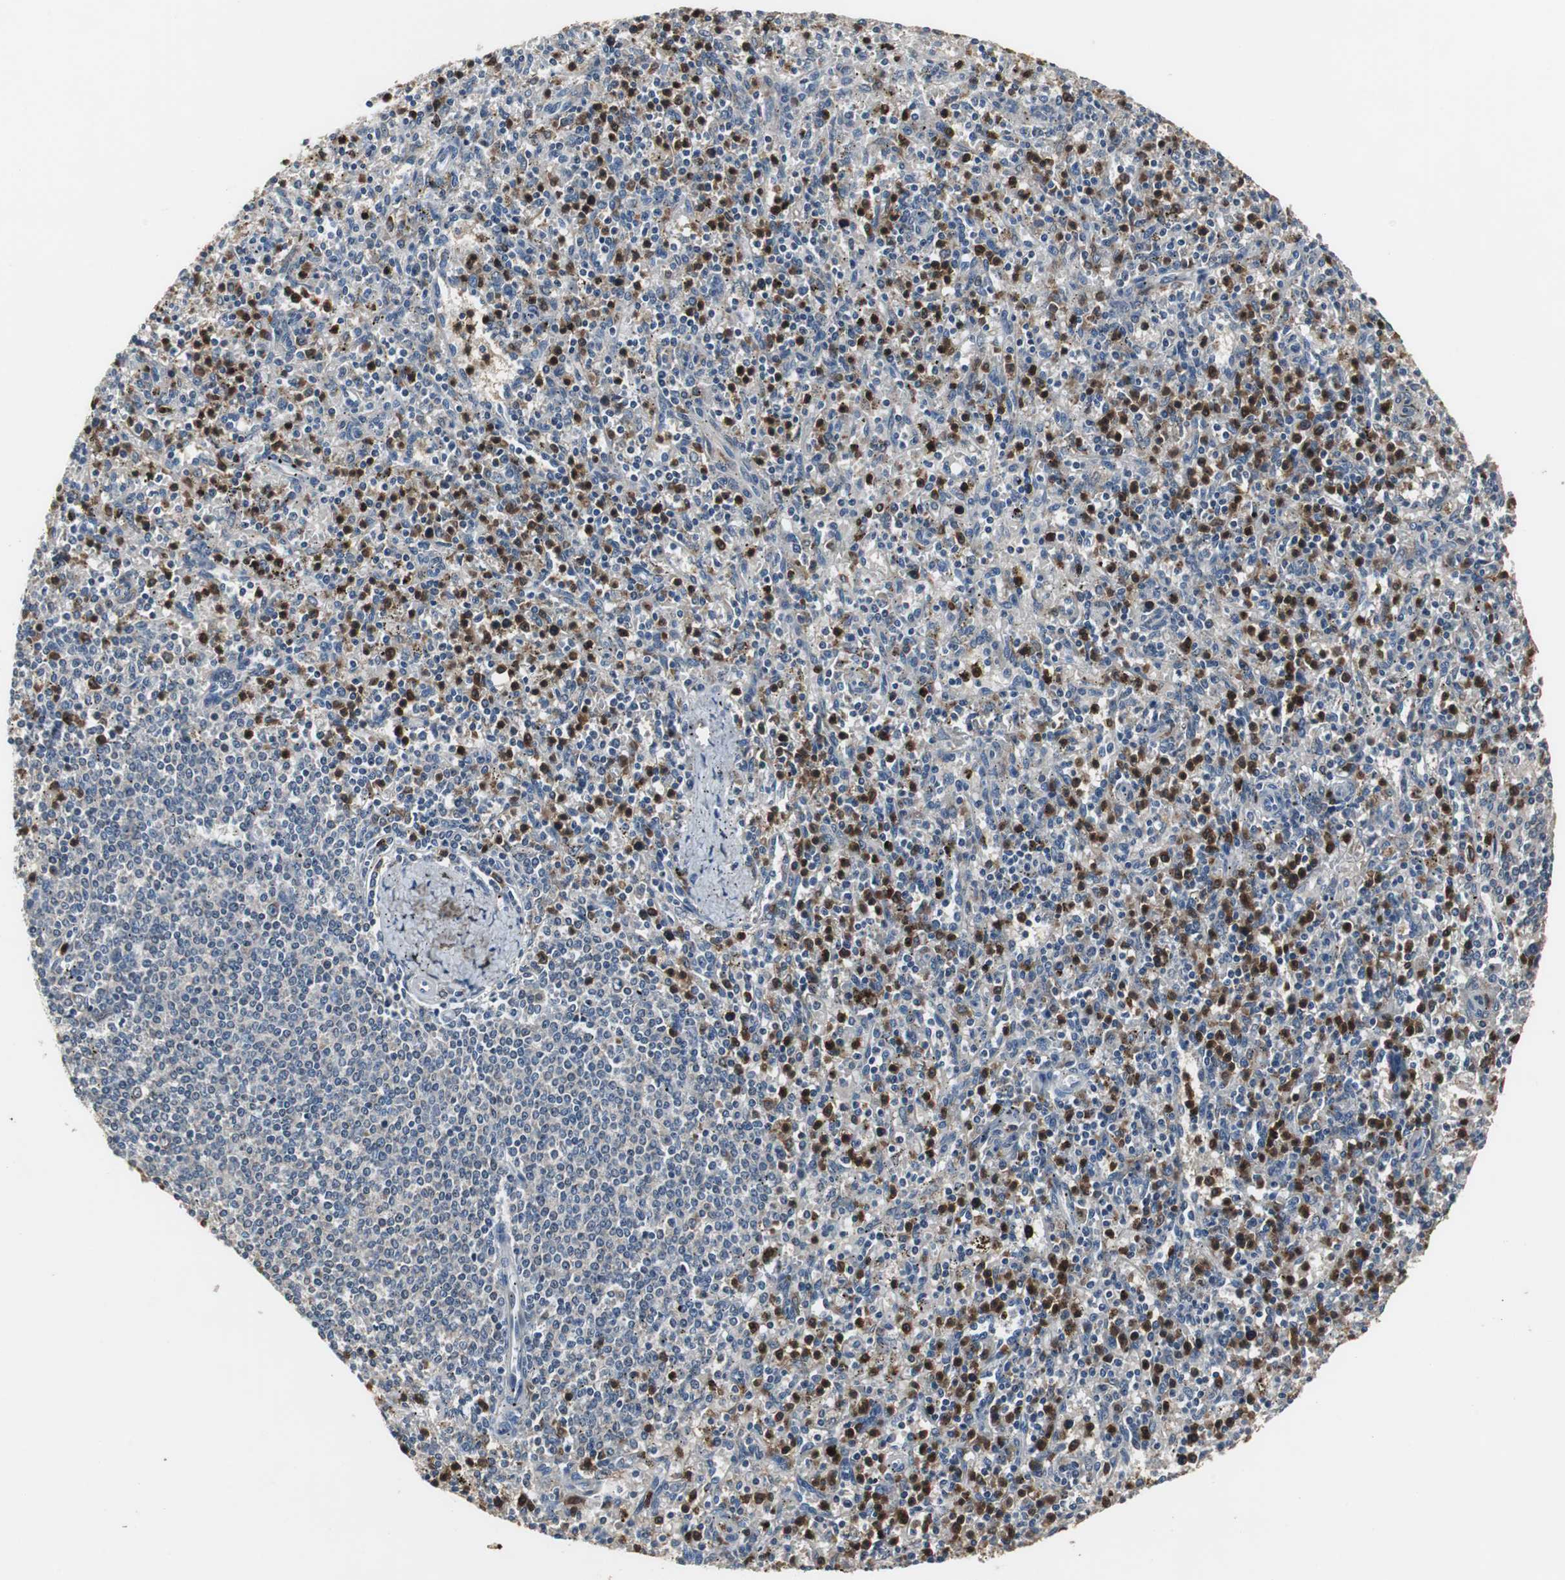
{"staining": {"intensity": "strong", "quantity": "25%-75%", "location": "cytoplasmic/membranous,nuclear"}, "tissue": "spleen", "cell_type": "Cells in red pulp", "image_type": "normal", "snomed": [{"axis": "morphology", "description": "Normal tissue, NOS"}, {"axis": "topography", "description": "Spleen"}], "caption": "This is a photomicrograph of immunohistochemistry (IHC) staining of benign spleen, which shows strong expression in the cytoplasmic/membranous,nuclear of cells in red pulp.", "gene": "NCF2", "patient": {"sex": "male", "age": 72}}